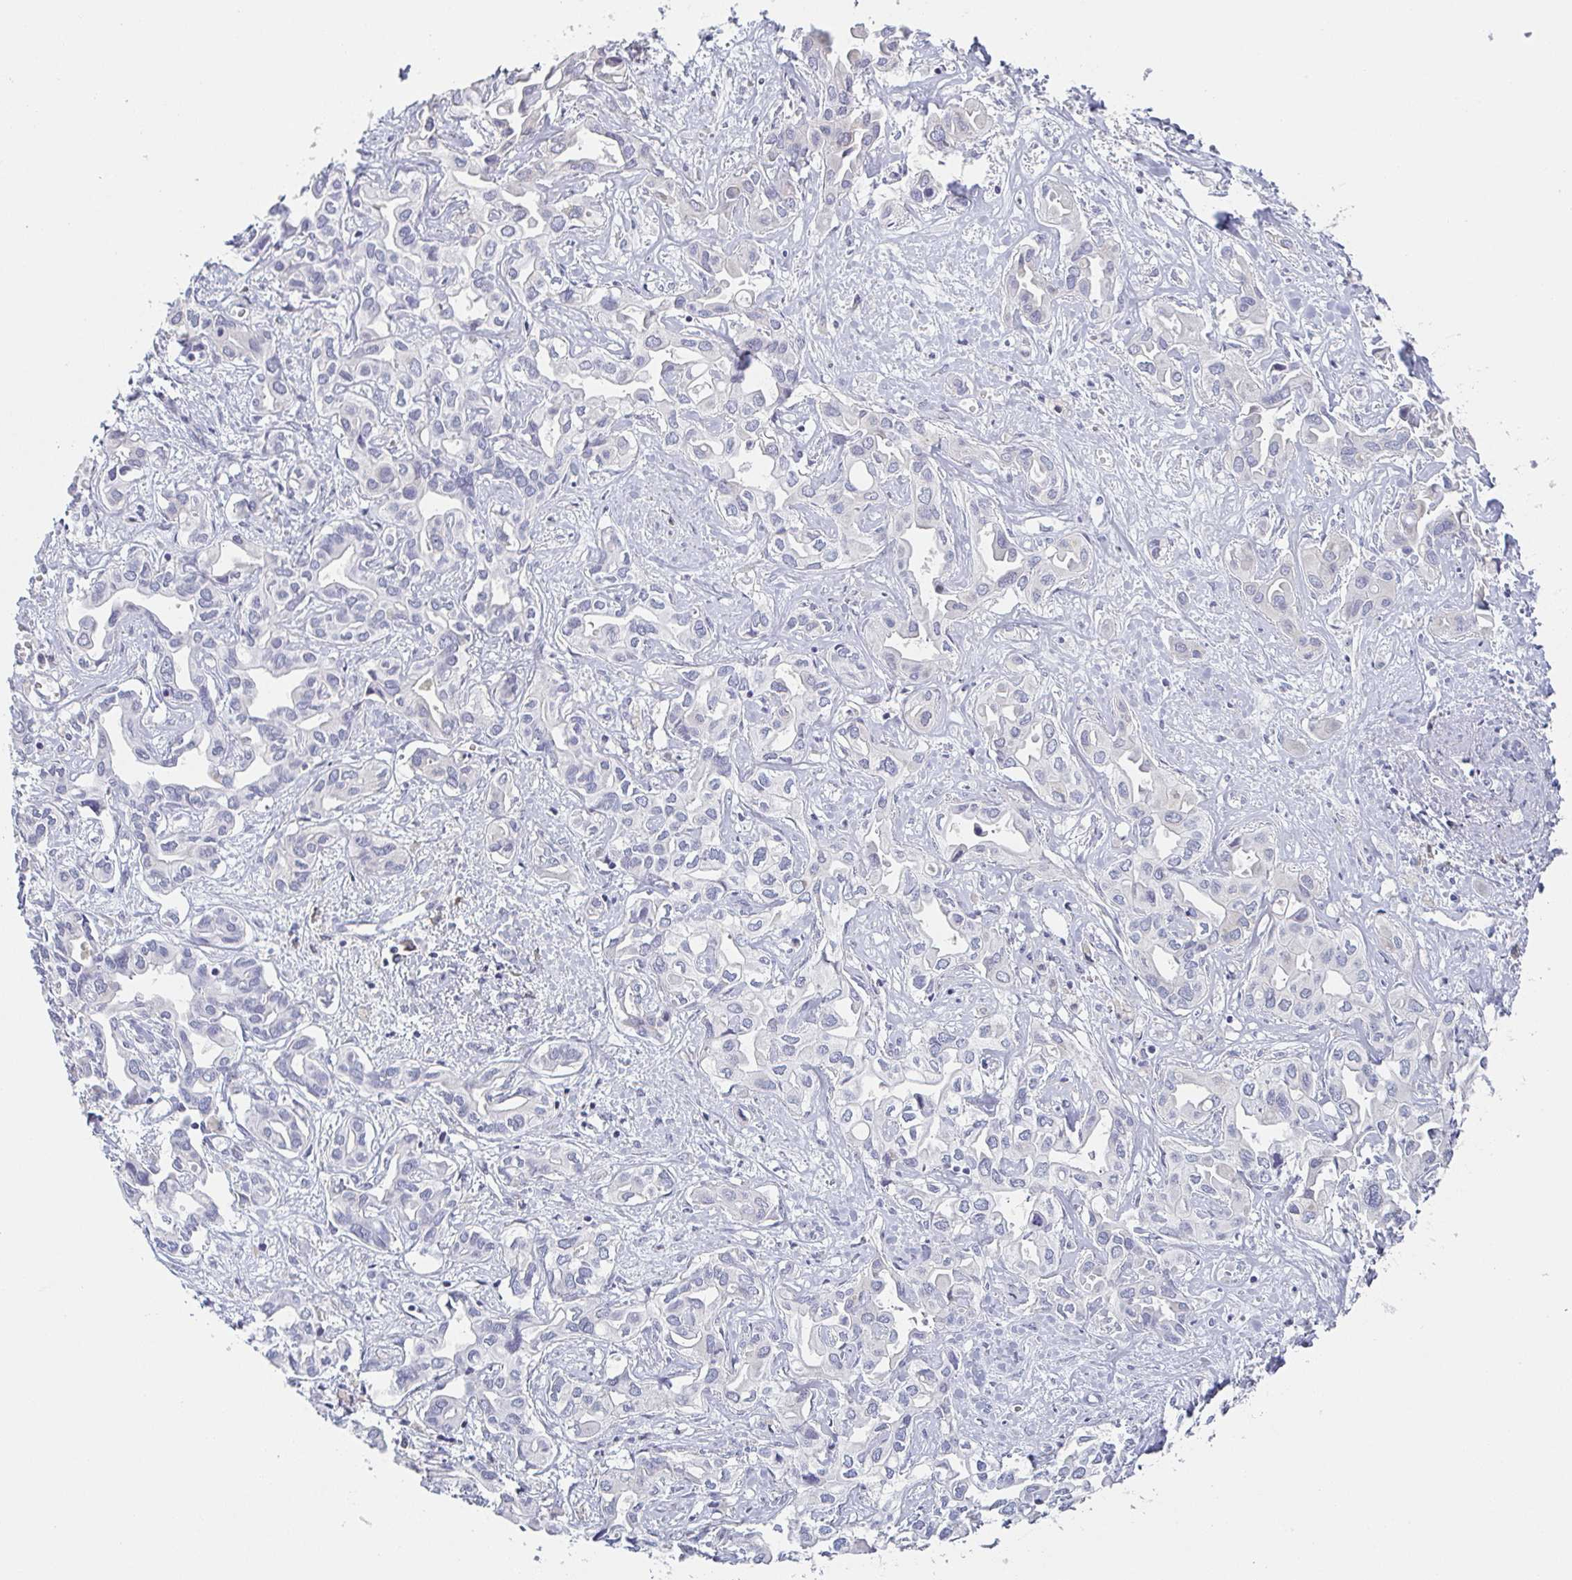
{"staining": {"intensity": "negative", "quantity": "none", "location": "none"}, "tissue": "liver cancer", "cell_type": "Tumor cells", "image_type": "cancer", "snomed": [{"axis": "morphology", "description": "Cholangiocarcinoma"}, {"axis": "topography", "description": "Liver"}], "caption": "Liver cancer (cholangiocarcinoma) was stained to show a protein in brown. There is no significant staining in tumor cells. Brightfield microscopy of IHC stained with DAB (brown) and hematoxylin (blue), captured at high magnification.", "gene": "PRR27", "patient": {"sex": "female", "age": 64}}